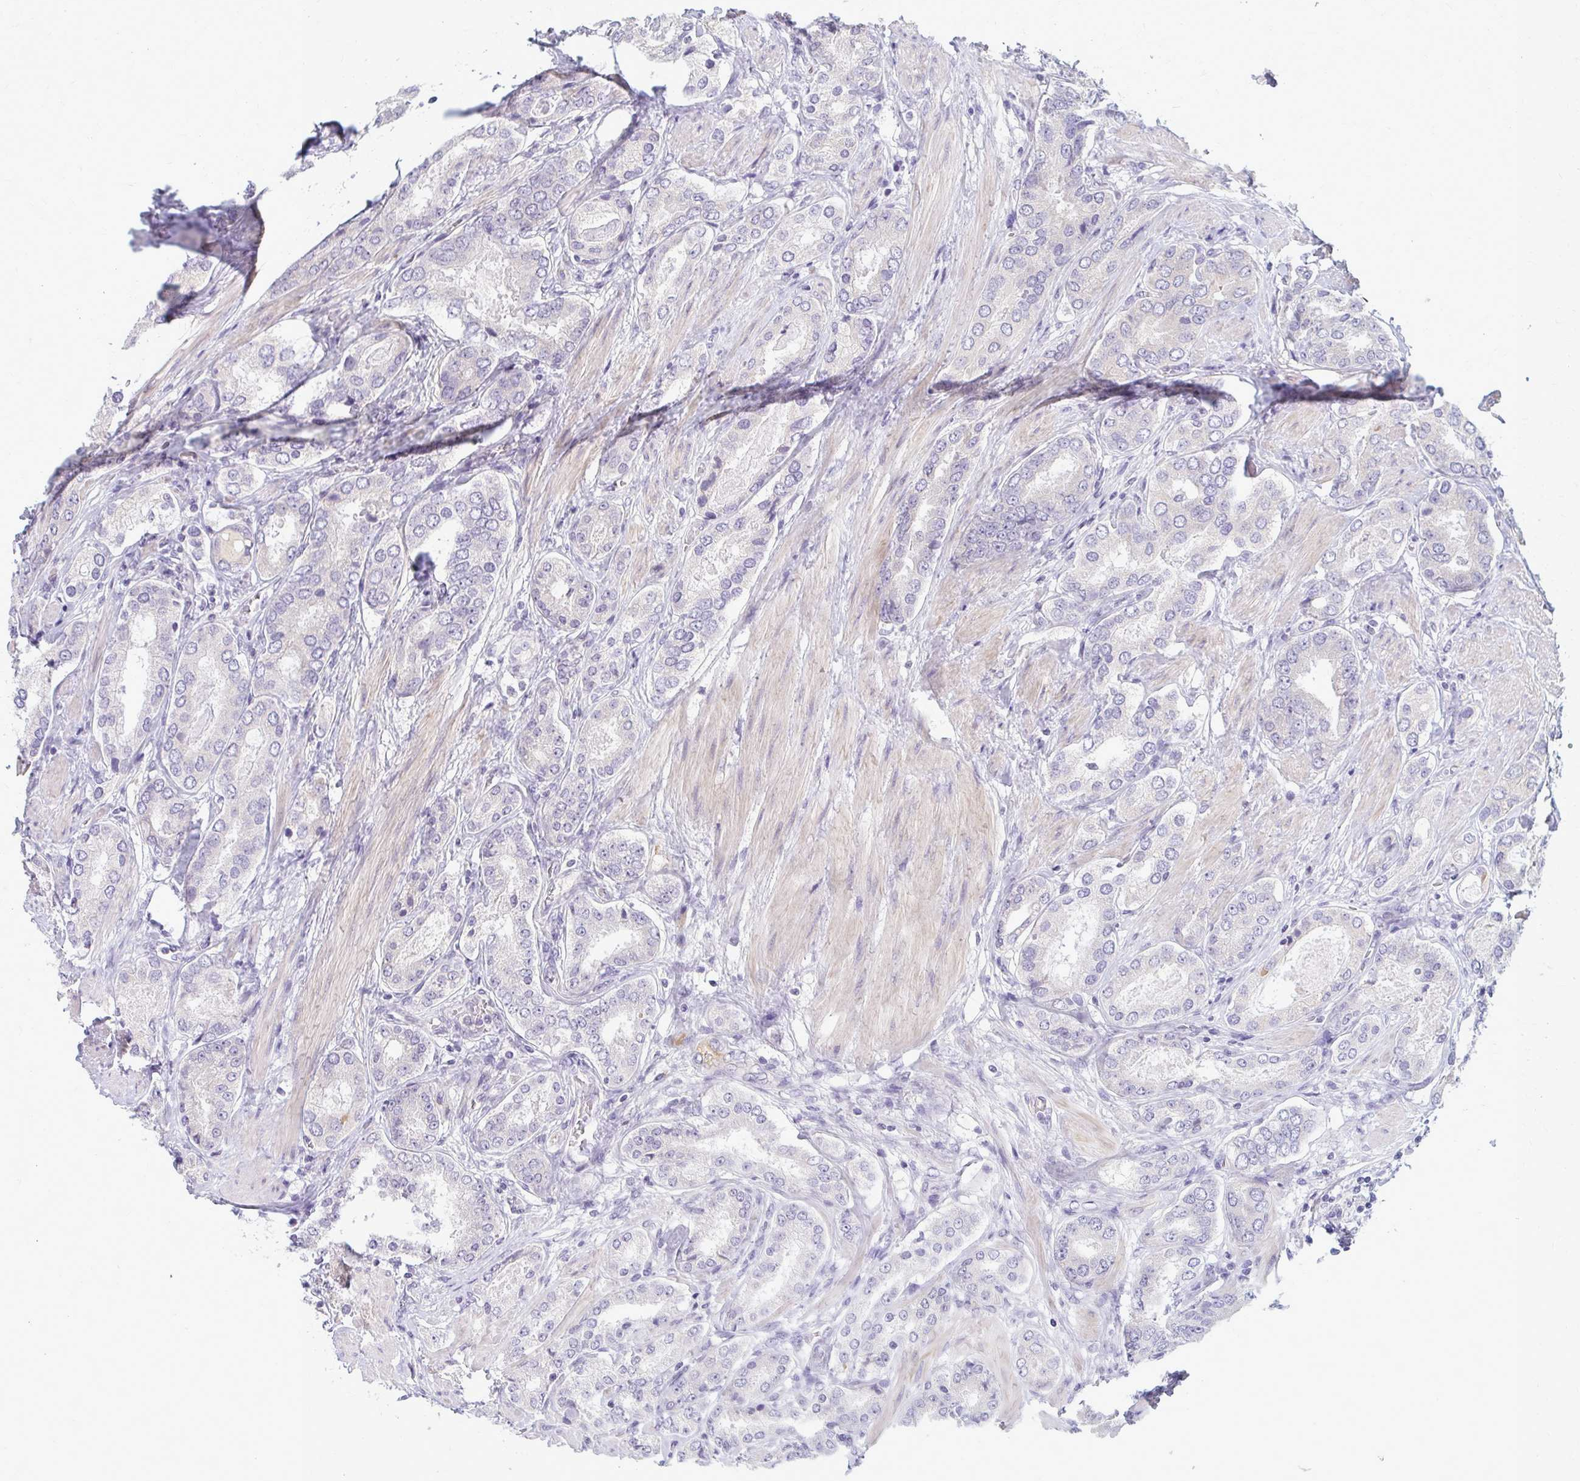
{"staining": {"intensity": "negative", "quantity": "none", "location": "none"}, "tissue": "prostate cancer", "cell_type": "Tumor cells", "image_type": "cancer", "snomed": [{"axis": "morphology", "description": "Adenocarcinoma, High grade"}, {"axis": "topography", "description": "Prostate"}], "caption": "Image shows no protein staining in tumor cells of prostate cancer tissue.", "gene": "MCRIP2", "patient": {"sex": "male", "age": 63}}